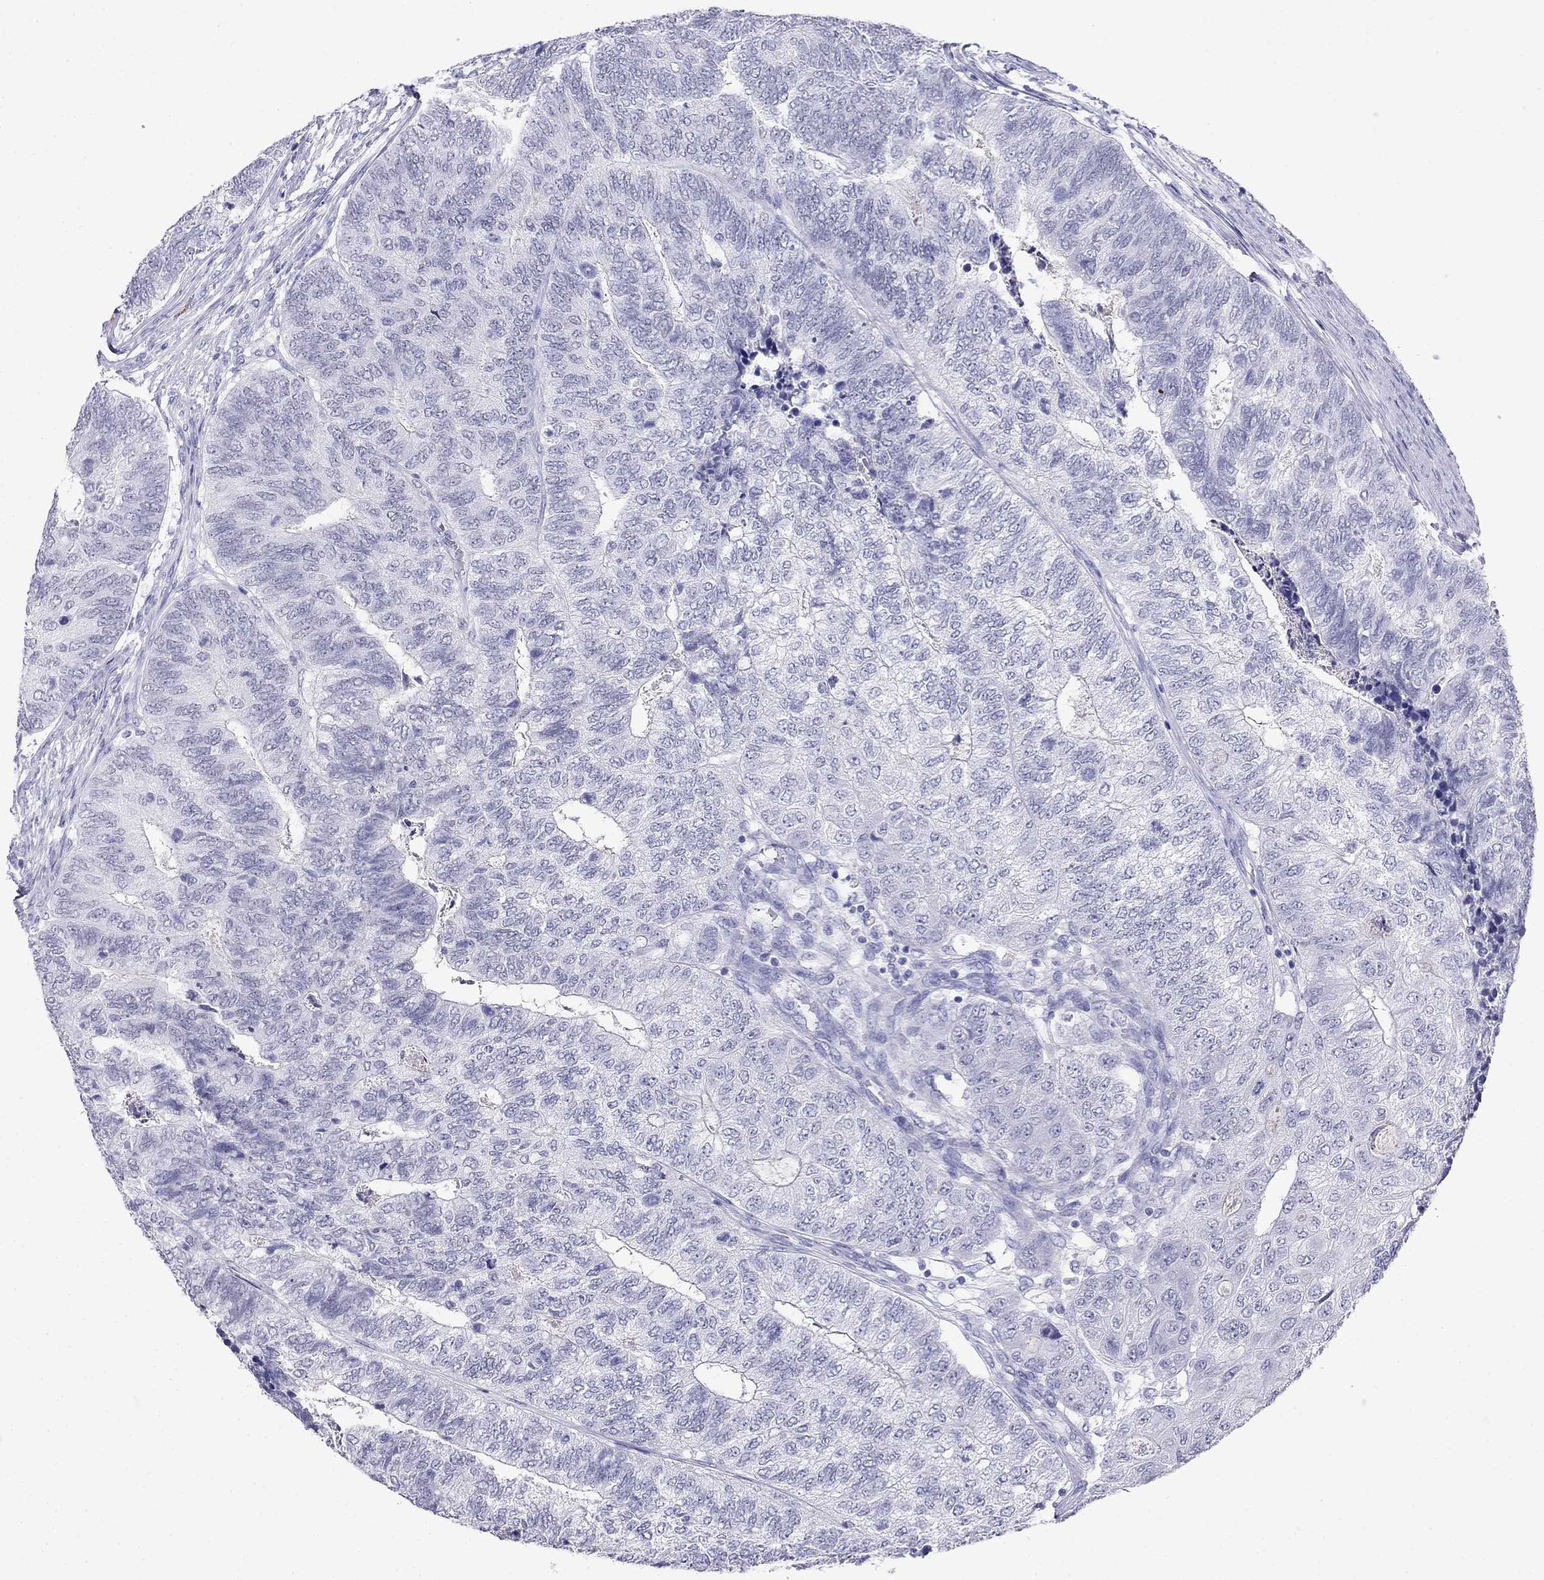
{"staining": {"intensity": "negative", "quantity": "none", "location": "none"}, "tissue": "colorectal cancer", "cell_type": "Tumor cells", "image_type": "cancer", "snomed": [{"axis": "morphology", "description": "Adenocarcinoma, NOS"}, {"axis": "topography", "description": "Colon"}], "caption": "Protein analysis of colorectal adenocarcinoma displays no significant staining in tumor cells.", "gene": "PPP1R36", "patient": {"sex": "female", "age": 67}}